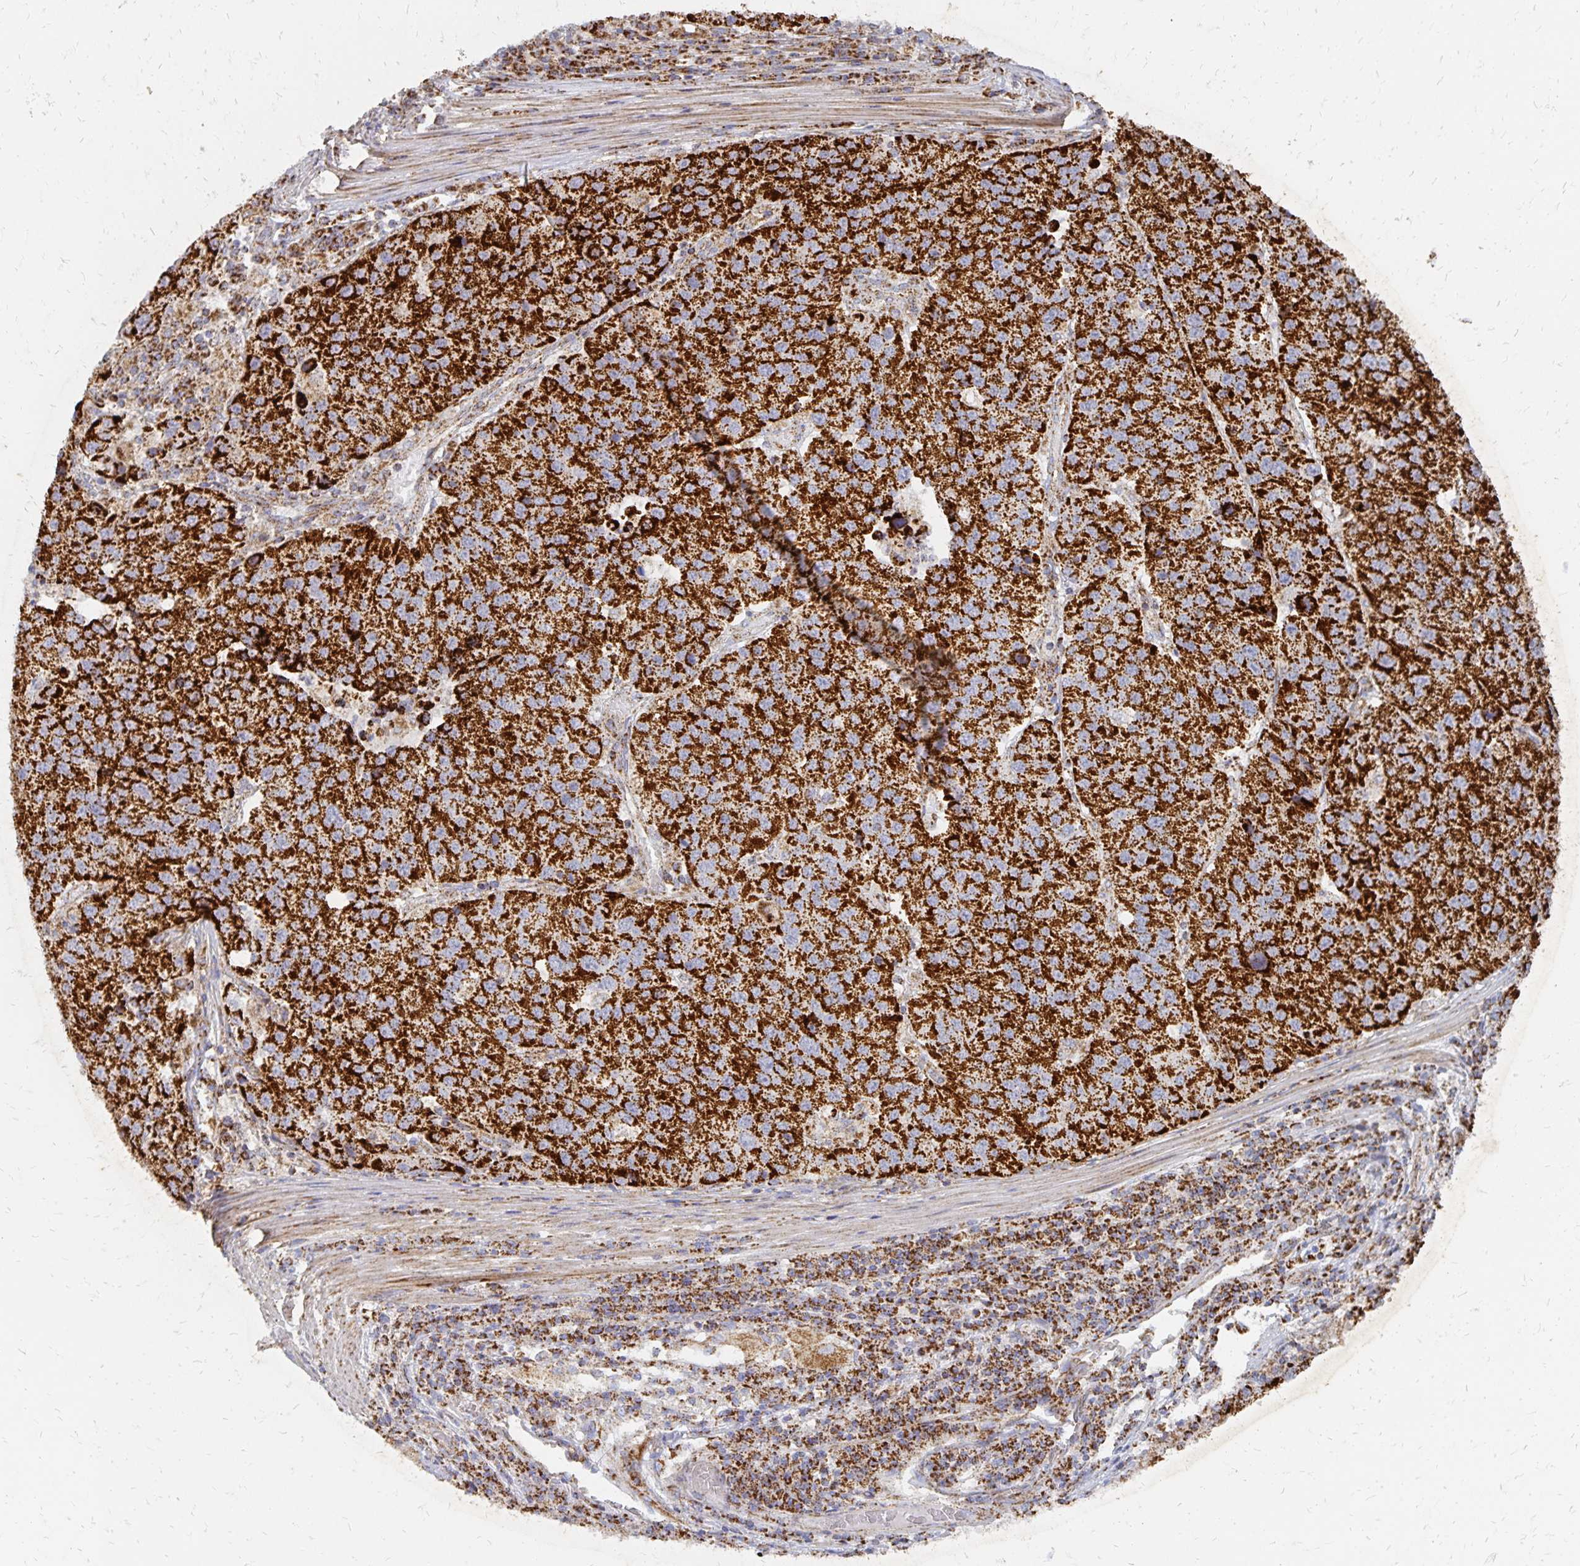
{"staining": {"intensity": "strong", "quantity": ">75%", "location": "cytoplasmic/membranous"}, "tissue": "stomach cancer", "cell_type": "Tumor cells", "image_type": "cancer", "snomed": [{"axis": "morphology", "description": "Adenocarcinoma, NOS"}, {"axis": "topography", "description": "Stomach"}], "caption": "A high amount of strong cytoplasmic/membranous staining is appreciated in approximately >75% of tumor cells in stomach cancer tissue.", "gene": "STOML2", "patient": {"sex": "male", "age": 71}}